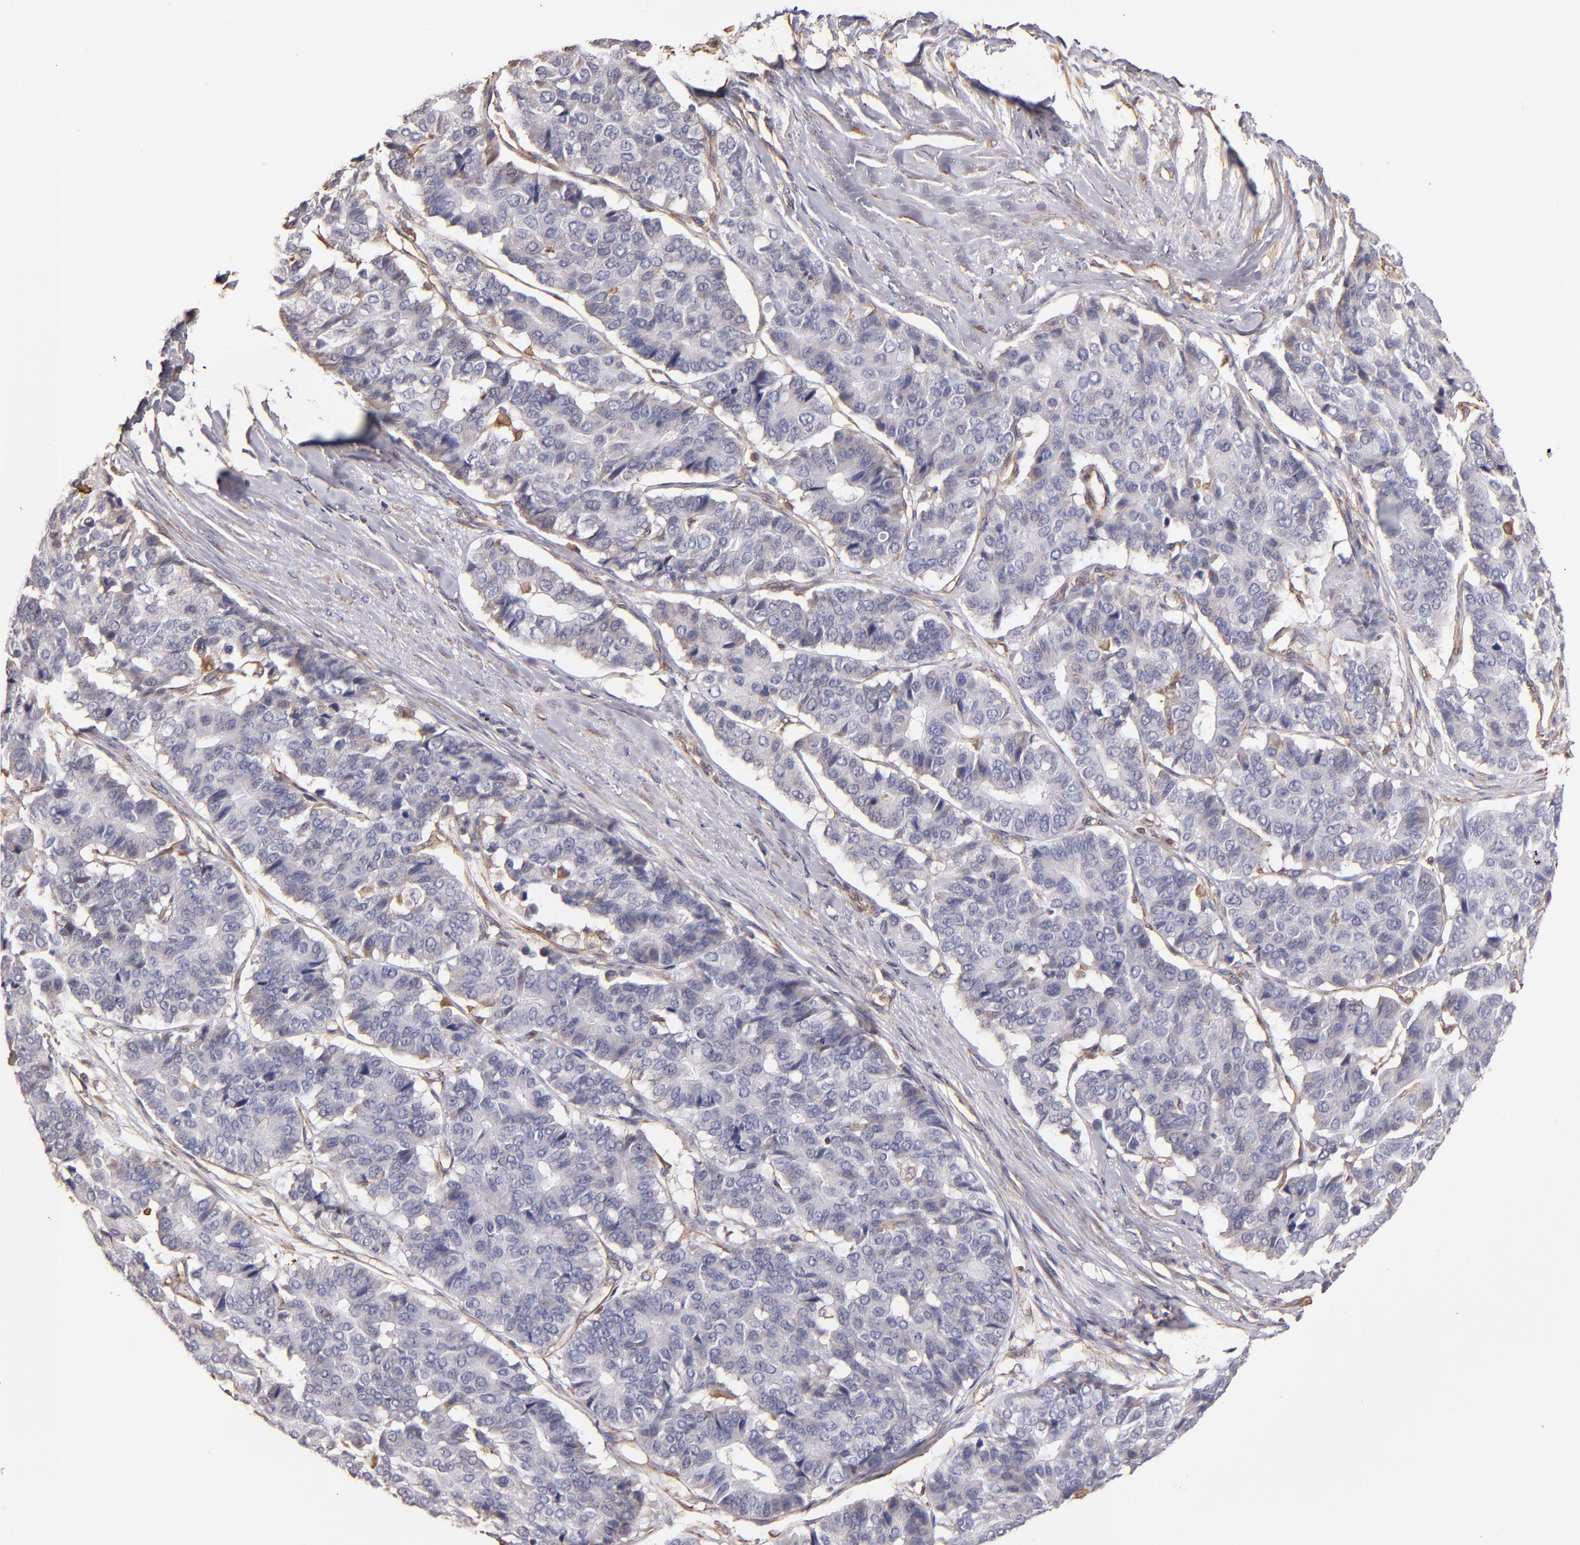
{"staining": {"intensity": "negative", "quantity": "none", "location": "none"}, "tissue": "pancreatic cancer", "cell_type": "Tumor cells", "image_type": "cancer", "snomed": [{"axis": "morphology", "description": "Adenocarcinoma, NOS"}, {"axis": "topography", "description": "Pancreas"}], "caption": "The photomicrograph reveals no significant expression in tumor cells of pancreatic cancer. (DAB immunohistochemistry (IHC) visualized using brightfield microscopy, high magnification).", "gene": "ABCC1", "patient": {"sex": "male", "age": 50}}